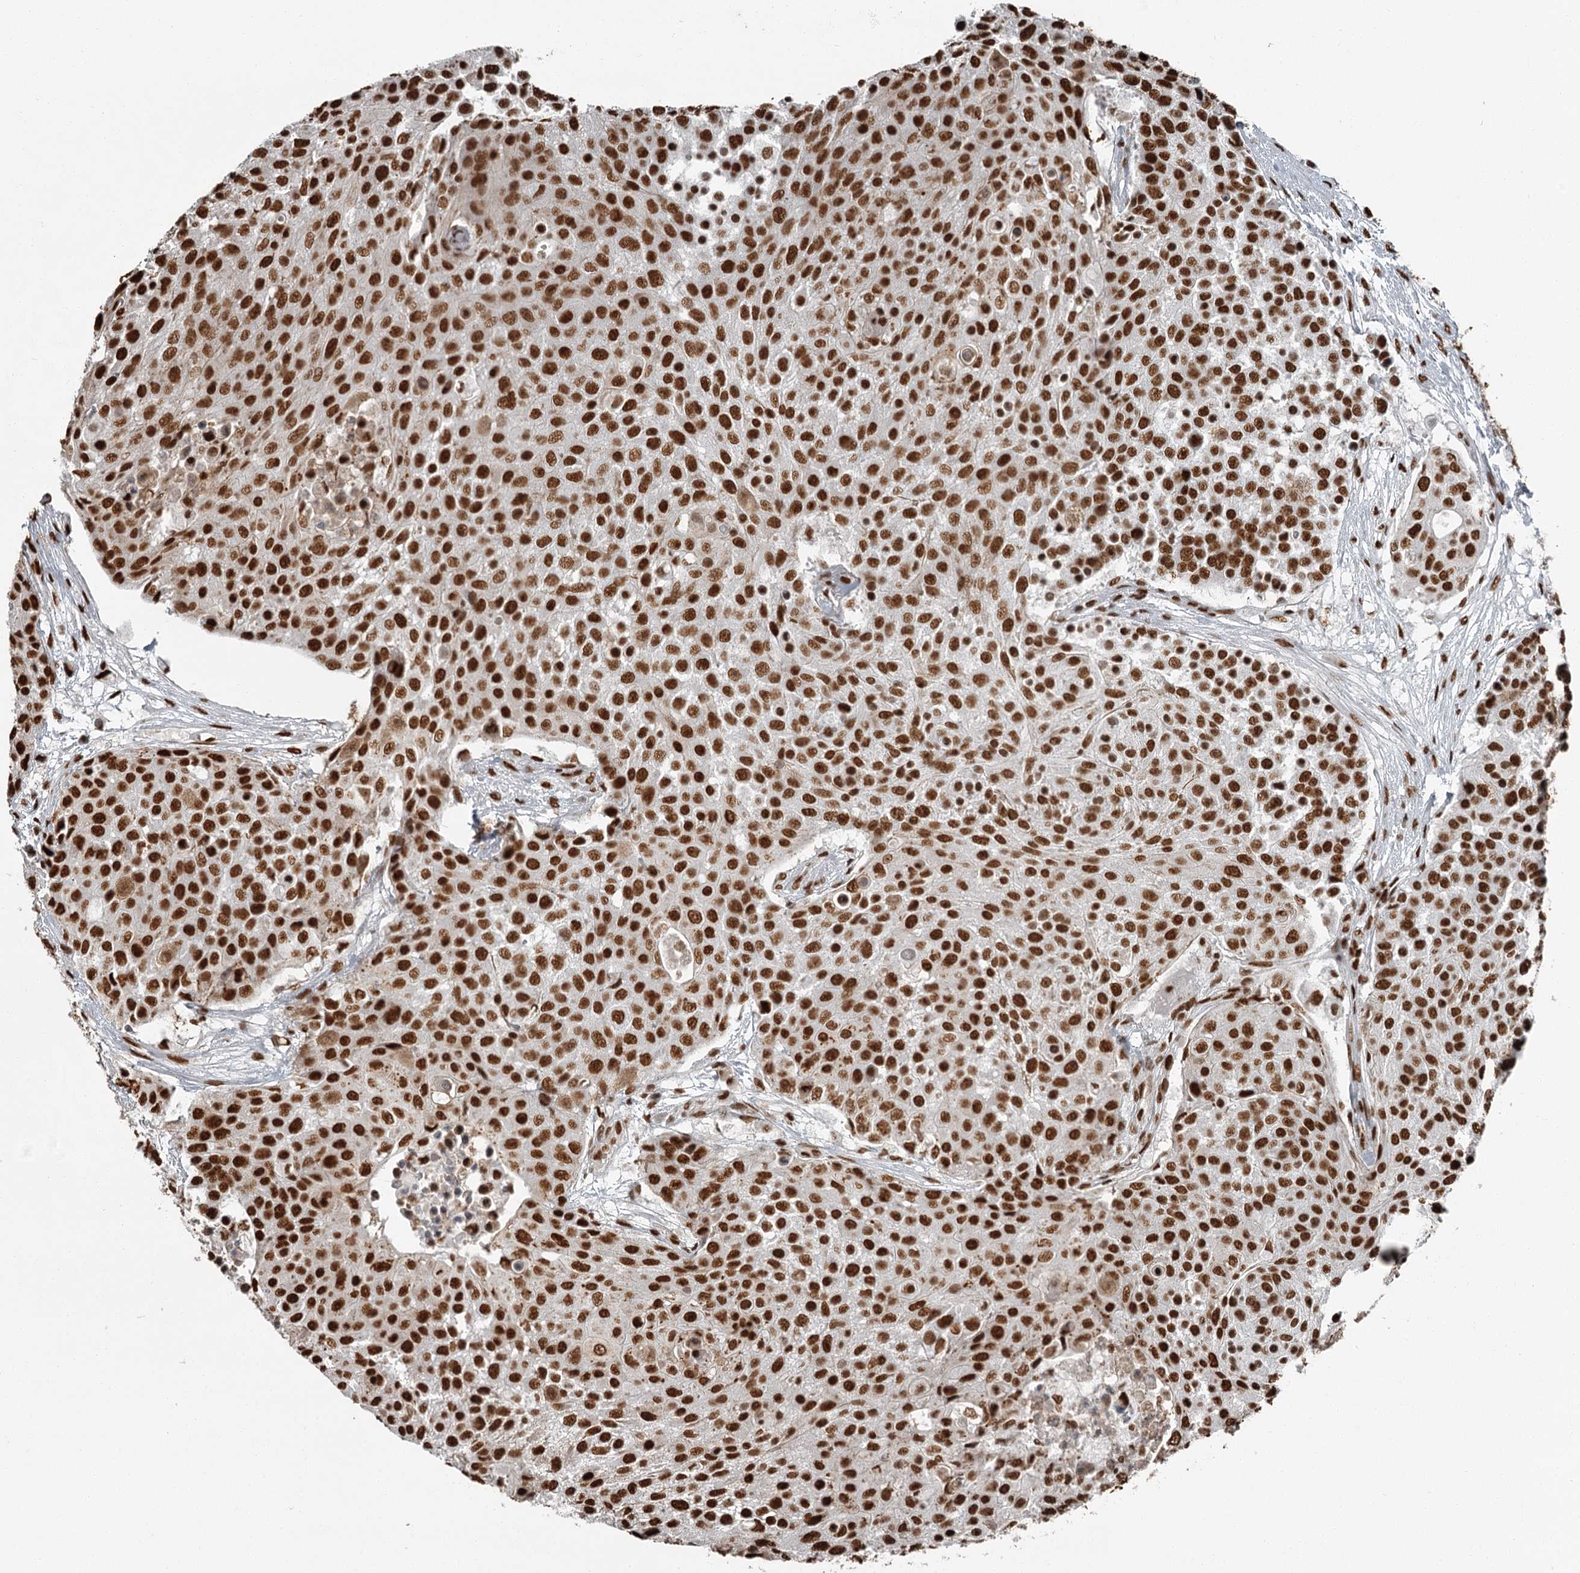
{"staining": {"intensity": "strong", "quantity": ">75%", "location": "nuclear"}, "tissue": "urothelial cancer", "cell_type": "Tumor cells", "image_type": "cancer", "snomed": [{"axis": "morphology", "description": "Urothelial carcinoma, High grade"}, {"axis": "topography", "description": "Urinary bladder"}], "caption": "Strong nuclear staining for a protein is present in about >75% of tumor cells of high-grade urothelial carcinoma using IHC.", "gene": "RBBP7", "patient": {"sex": "female", "age": 63}}